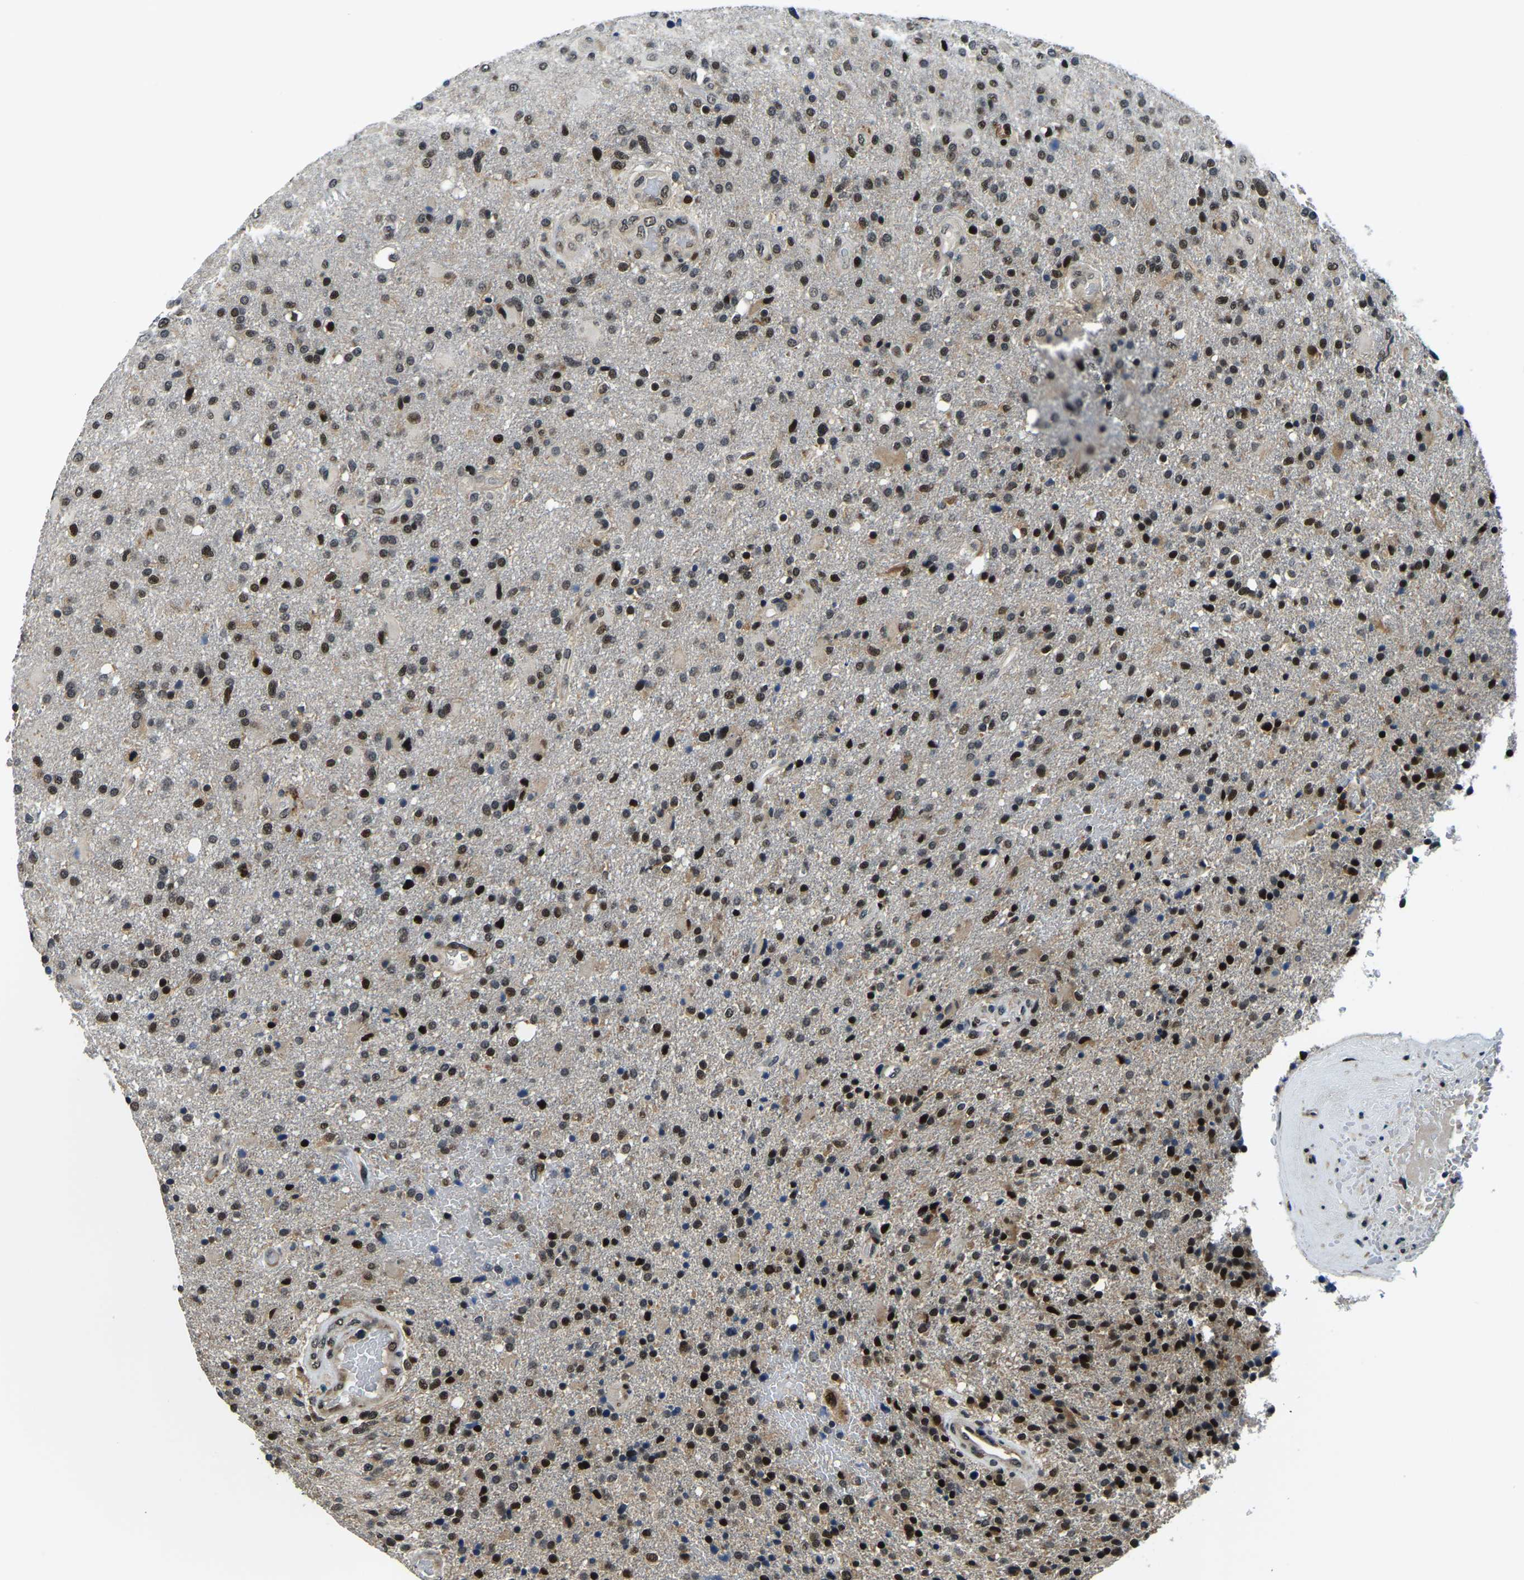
{"staining": {"intensity": "strong", "quantity": ">75%", "location": "nuclear"}, "tissue": "glioma", "cell_type": "Tumor cells", "image_type": "cancer", "snomed": [{"axis": "morphology", "description": "Glioma, malignant, High grade"}, {"axis": "topography", "description": "Brain"}], "caption": "High-magnification brightfield microscopy of glioma stained with DAB (3,3'-diaminobenzidine) (brown) and counterstained with hematoxylin (blue). tumor cells exhibit strong nuclear staining is appreciated in approximately>75% of cells.", "gene": "ING2", "patient": {"sex": "male", "age": 72}}